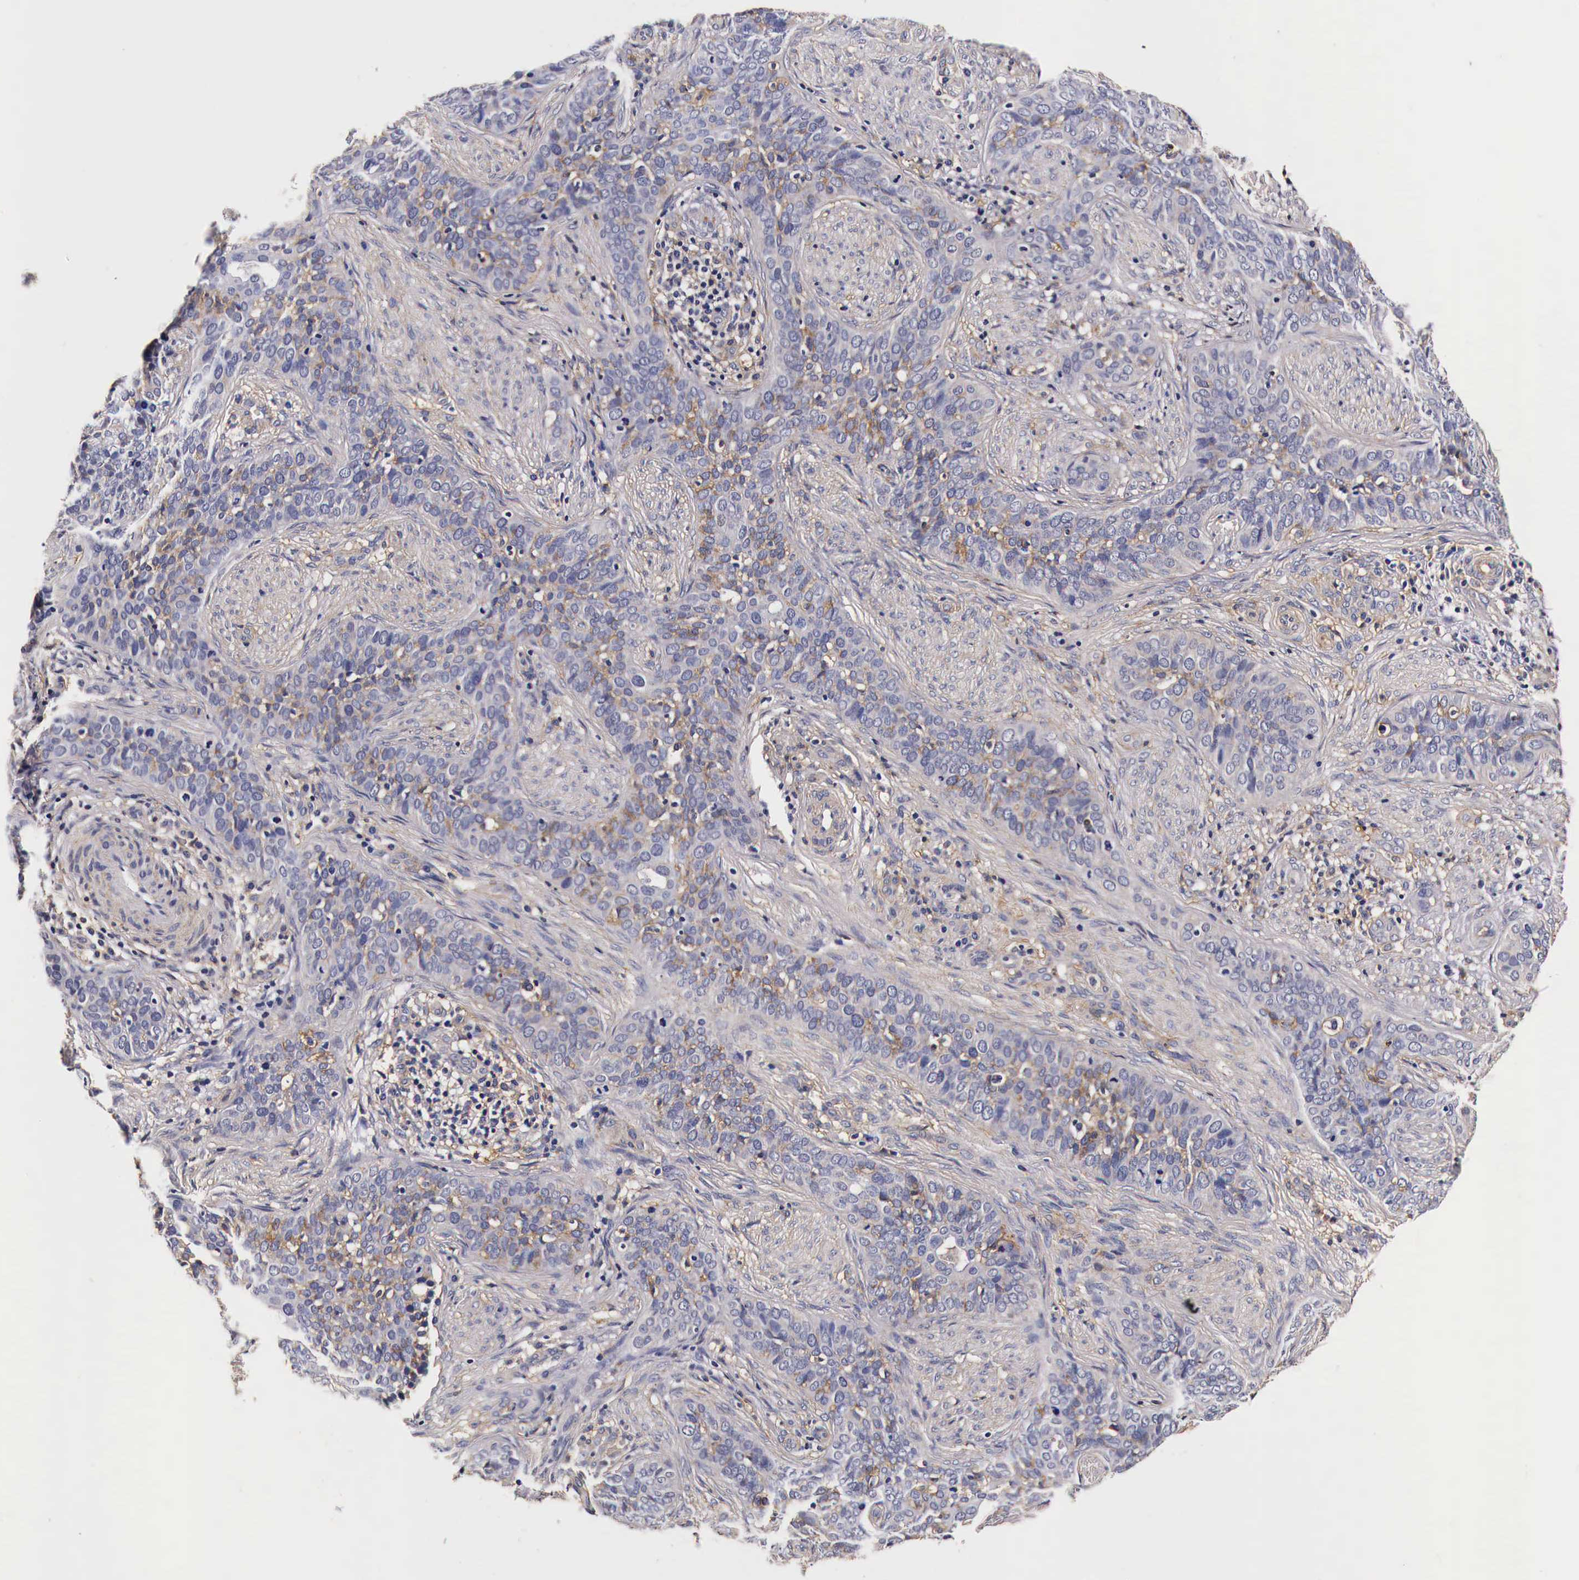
{"staining": {"intensity": "weak", "quantity": "25%-75%", "location": "cytoplasmic/membranous"}, "tissue": "cervical cancer", "cell_type": "Tumor cells", "image_type": "cancer", "snomed": [{"axis": "morphology", "description": "Squamous cell carcinoma, NOS"}, {"axis": "topography", "description": "Cervix"}], "caption": "This histopathology image exhibits immunohistochemistry (IHC) staining of cervical cancer (squamous cell carcinoma), with low weak cytoplasmic/membranous staining in about 25%-75% of tumor cells.", "gene": "RP2", "patient": {"sex": "female", "age": 31}}